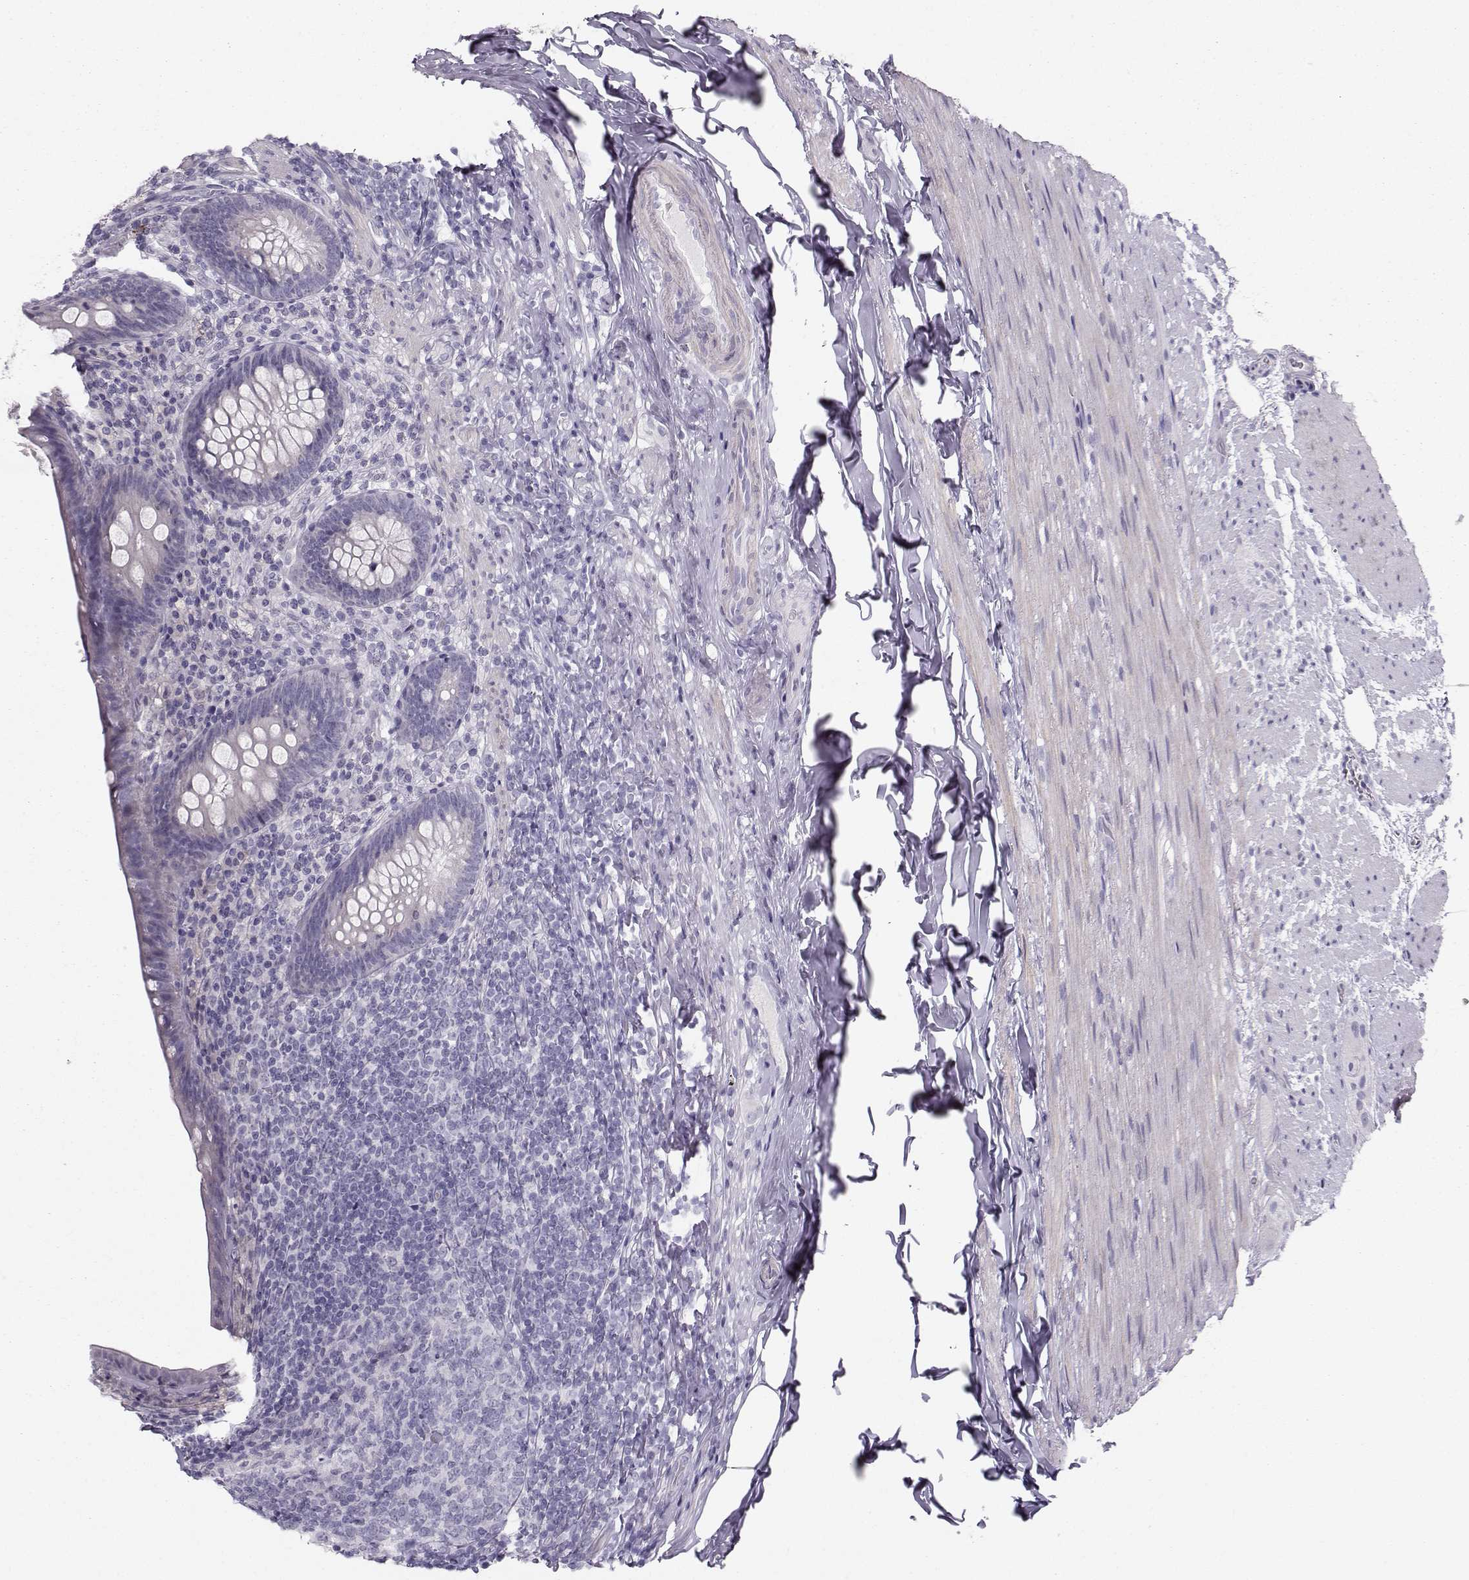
{"staining": {"intensity": "moderate", "quantity": ">75%", "location": "cytoplasmic/membranous"}, "tissue": "appendix", "cell_type": "Glandular cells", "image_type": "normal", "snomed": [{"axis": "morphology", "description": "Normal tissue, NOS"}, {"axis": "topography", "description": "Appendix"}], "caption": "Immunohistochemistry (IHC) photomicrograph of benign human appendix stained for a protein (brown), which displays medium levels of moderate cytoplasmic/membranous expression in approximately >75% of glandular cells.", "gene": "CASR", "patient": {"sex": "male", "age": 47}}